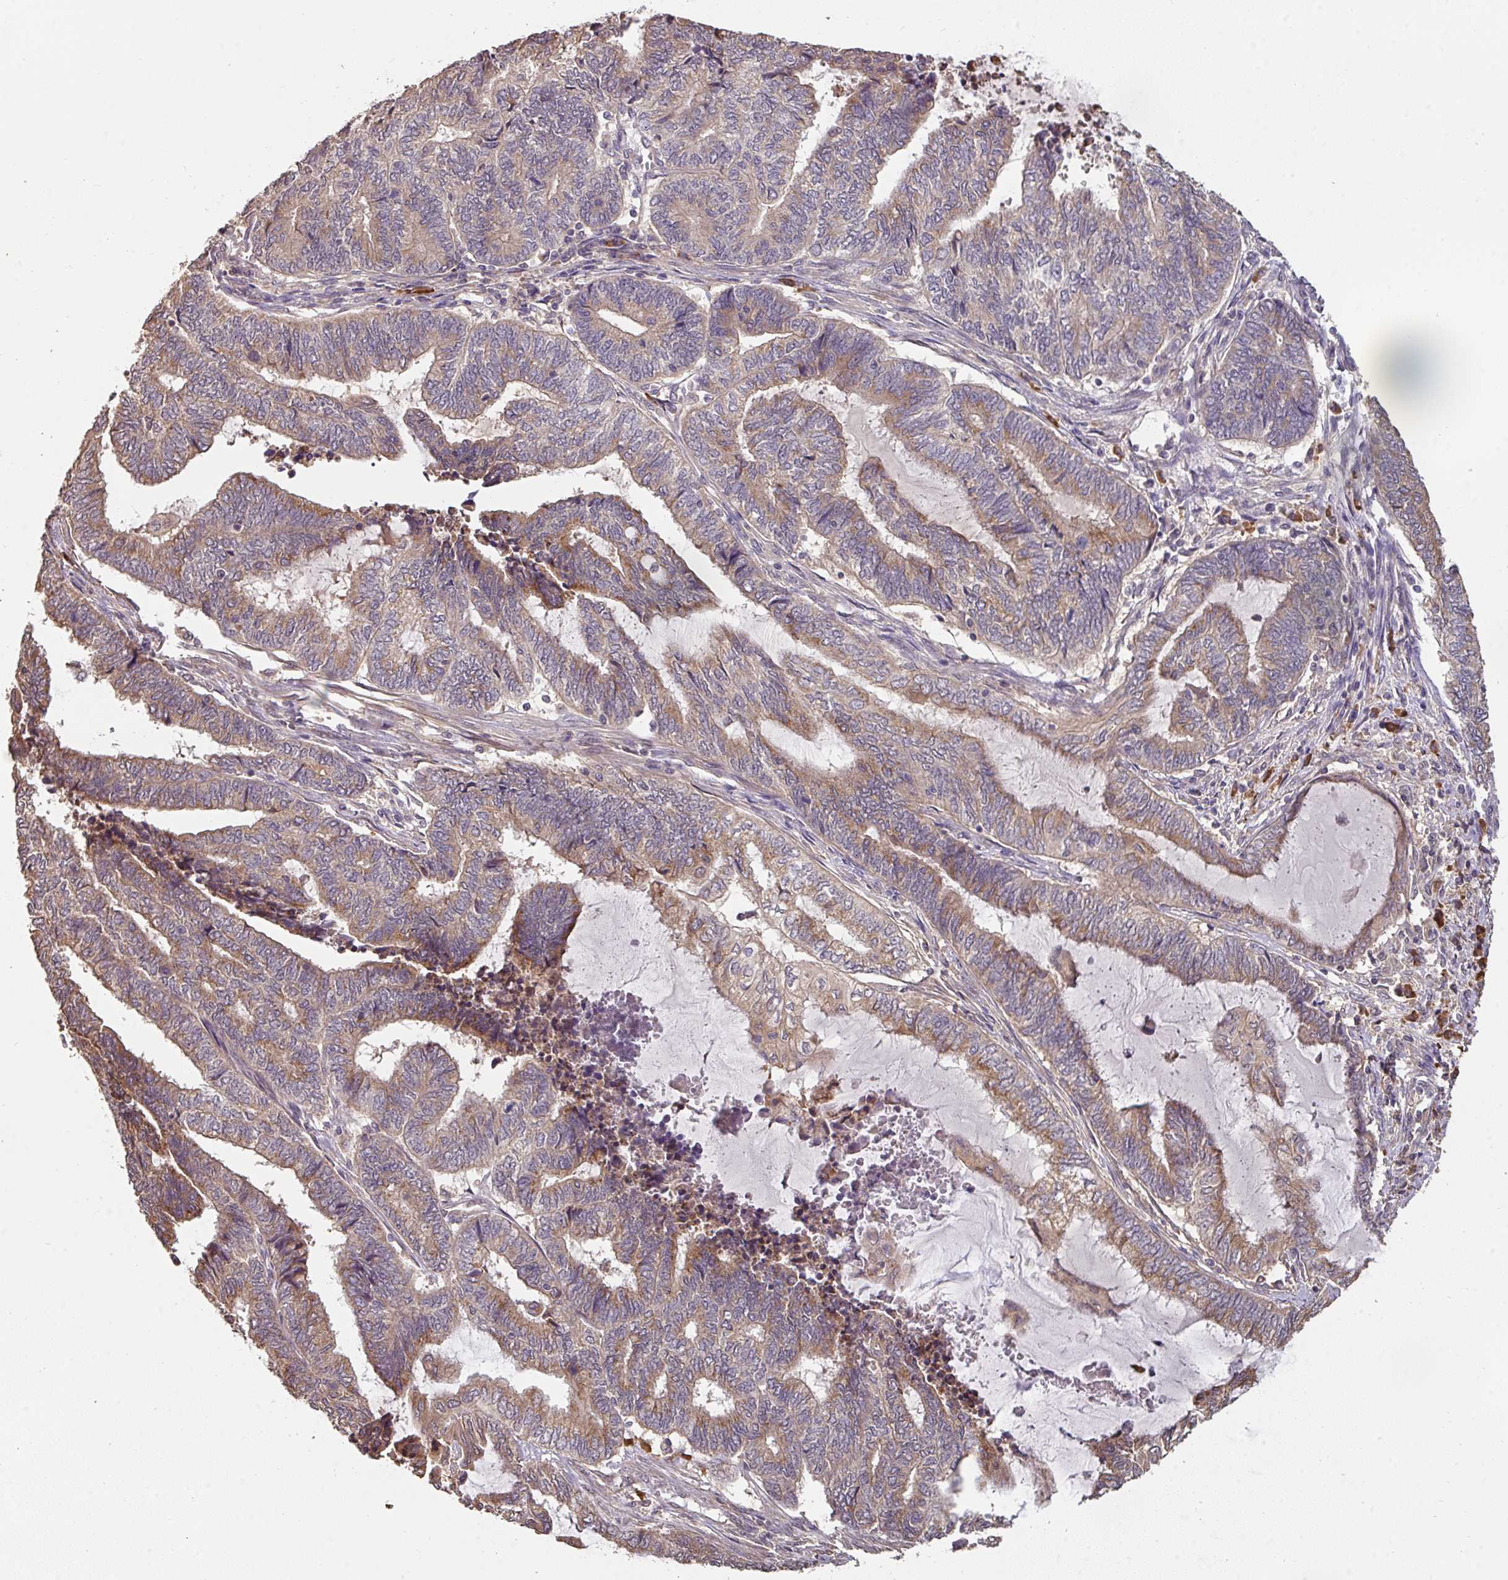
{"staining": {"intensity": "moderate", "quantity": "25%-75%", "location": "cytoplasmic/membranous"}, "tissue": "endometrial cancer", "cell_type": "Tumor cells", "image_type": "cancer", "snomed": [{"axis": "morphology", "description": "Adenocarcinoma, NOS"}, {"axis": "topography", "description": "Uterus"}, {"axis": "topography", "description": "Endometrium"}], "caption": "This histopathology image shows immunohistochemistry staining of endometrial cancer (adenocarcinoma), with medium moderate cytoplasmic/membranous expression in approximately 25%-75% of tumor cells.", "gene": "ACVR2B", "patient": {"sex": "female", "age": 70}}